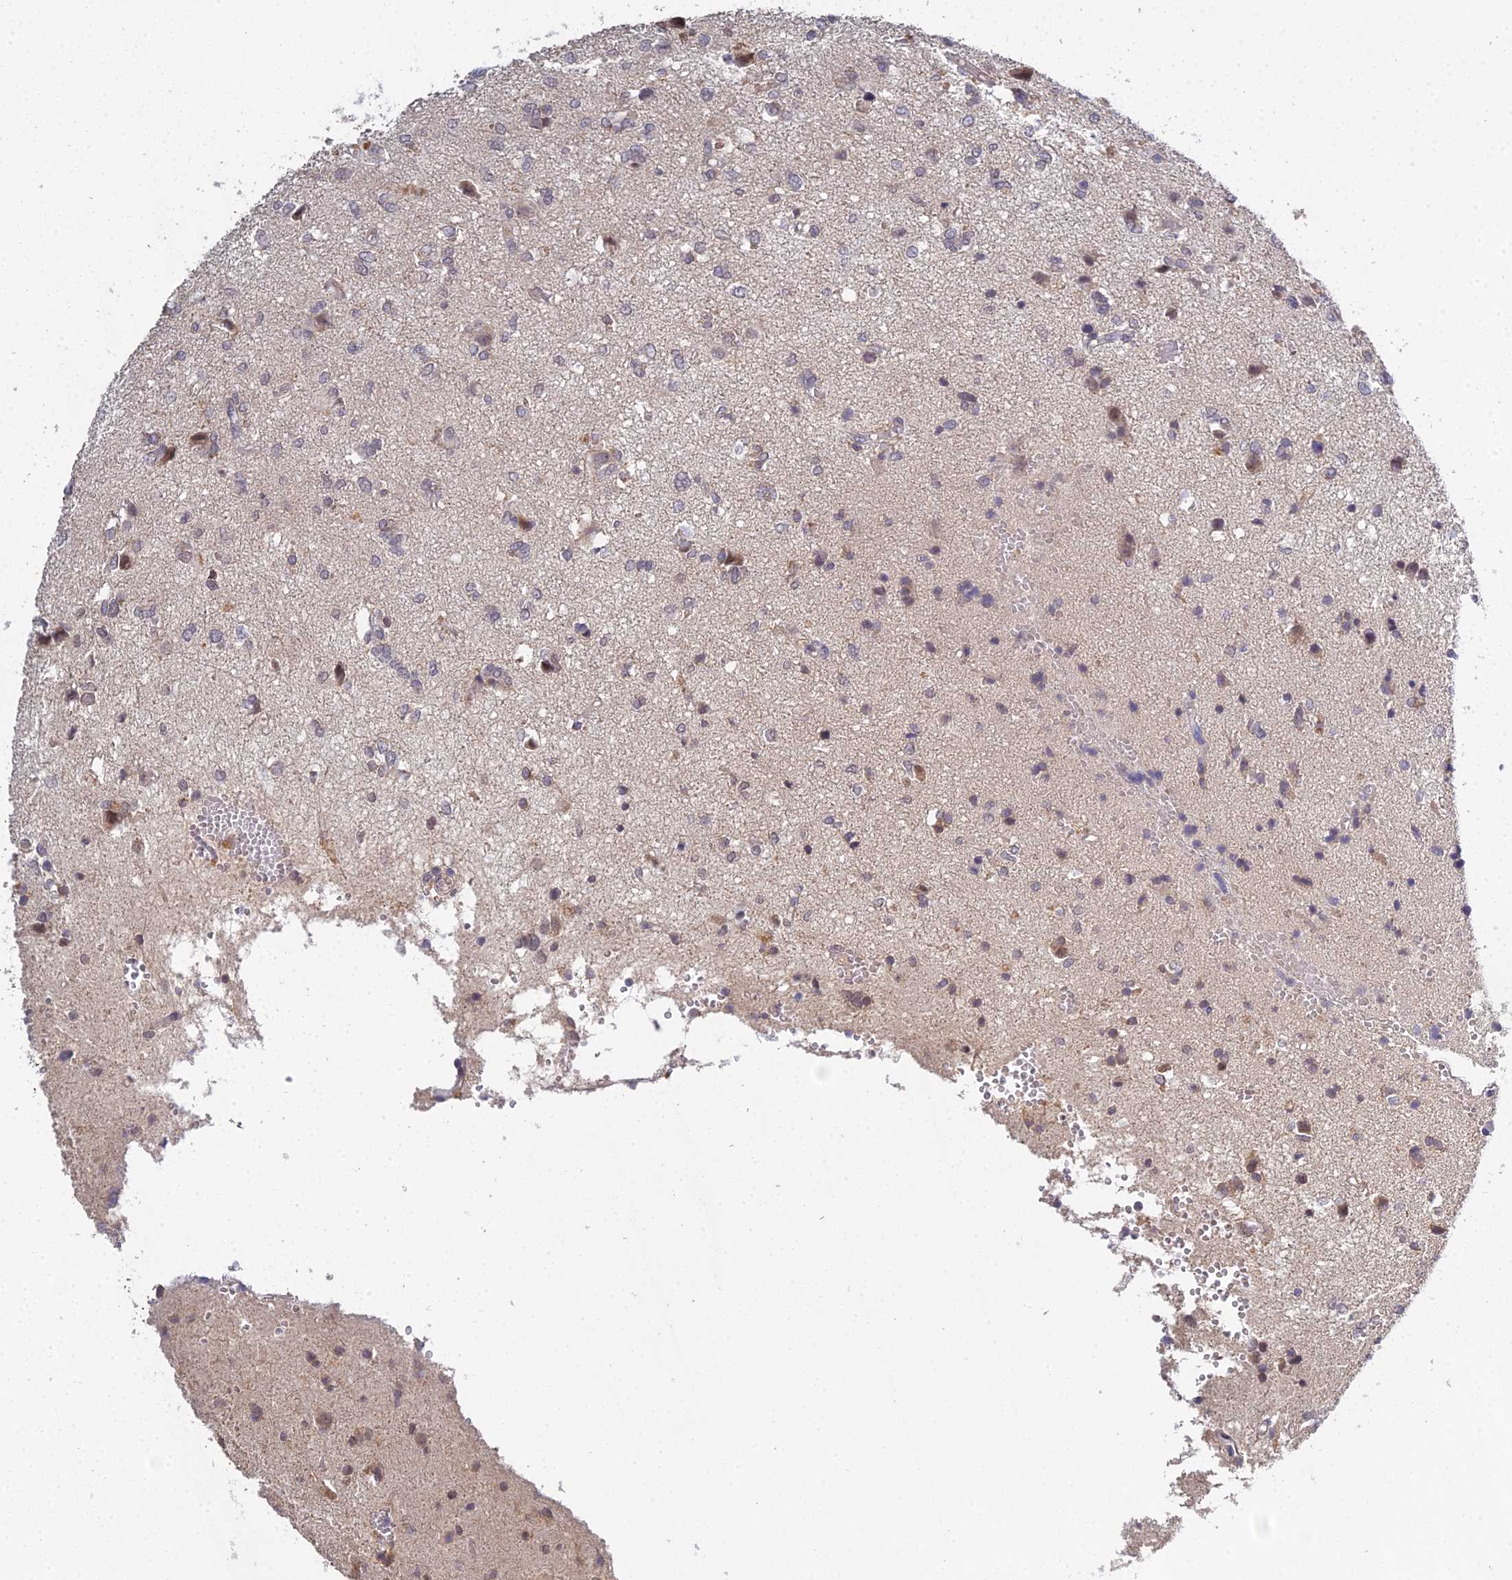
{"staining": {"intensity": "negative", "quantity": "none", "location": "none"}, "tissue": "glioma", "cell_type": "Tumor cells", "image_type": "cancer", "snomed": [{"axis": "morphology", "description": "Glioma, malignant, High grade"}, {"axis": "topography", "description": "Brain"}], "caption": "A histopathology image of human malignant high-grade glioma is negative for staining in tumor cells. The staining is performed using DAB brown chromogen with nuclei counter-stained in using hematoxylin.", "gene": "TPRX1", "patient": {"sex": "female", "age": 59}}